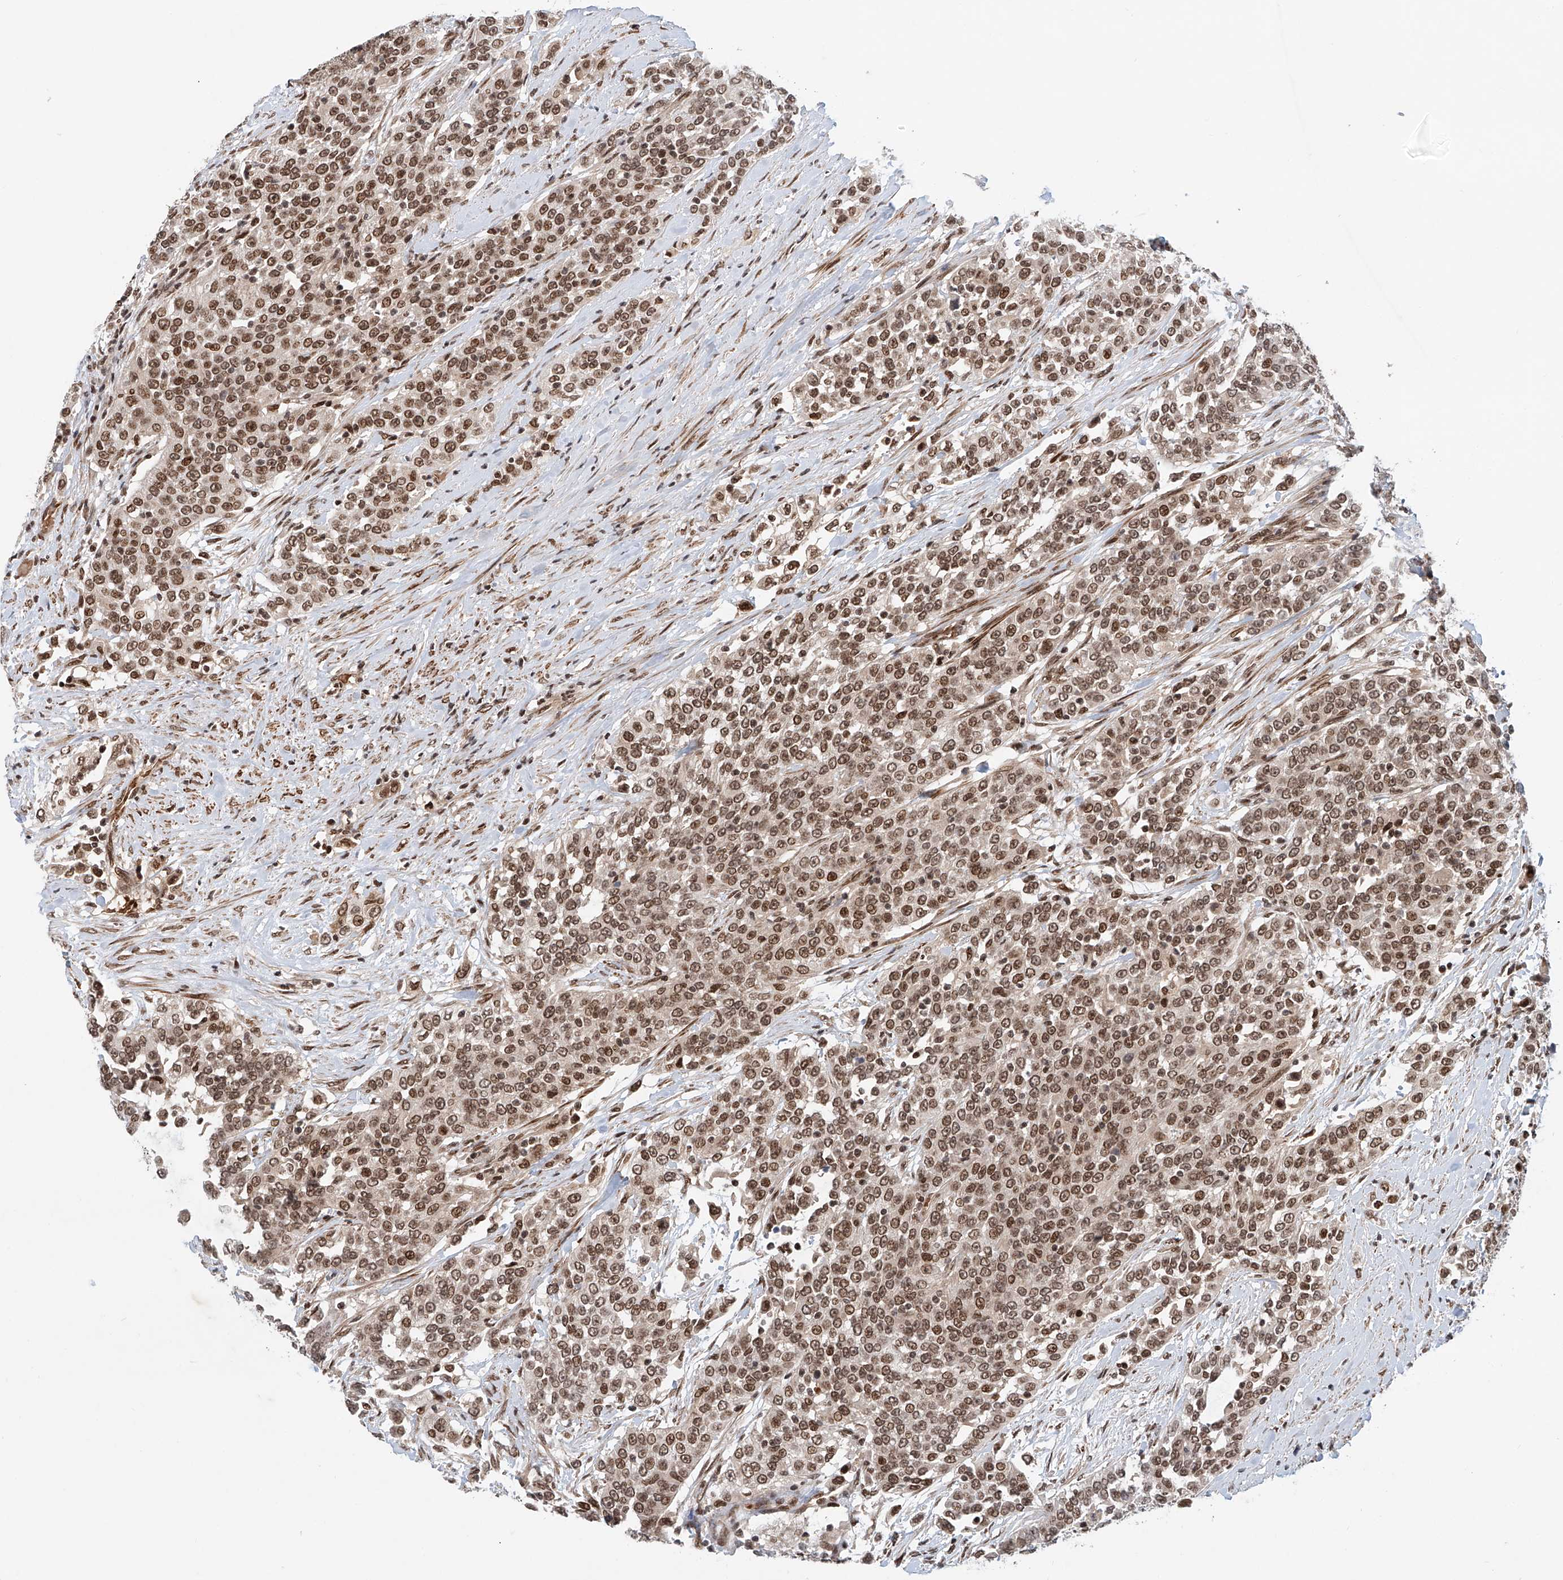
{"staining": {"intensity": "strong", "quantity": ">75%", "location": "nuclear"}, "tissue": "urothelial cancer", "cell_type": "Tumor cells", "image_type": "cancer", "snomed": [{"axis": "morphology", "description": "Urothelial carcinoma, High grade"}, {"axis": "topography", "description": "Urinary bladder"}], "caption": "This image reveals urothelial cancer stained with IHC to label a protein in brown. The nuclear of tumor cells show strong positivity for the protein. Nuclei are counter-stained blue.", "gene": "ZNF470", "patient": {"sex": "female", "age": 80}}